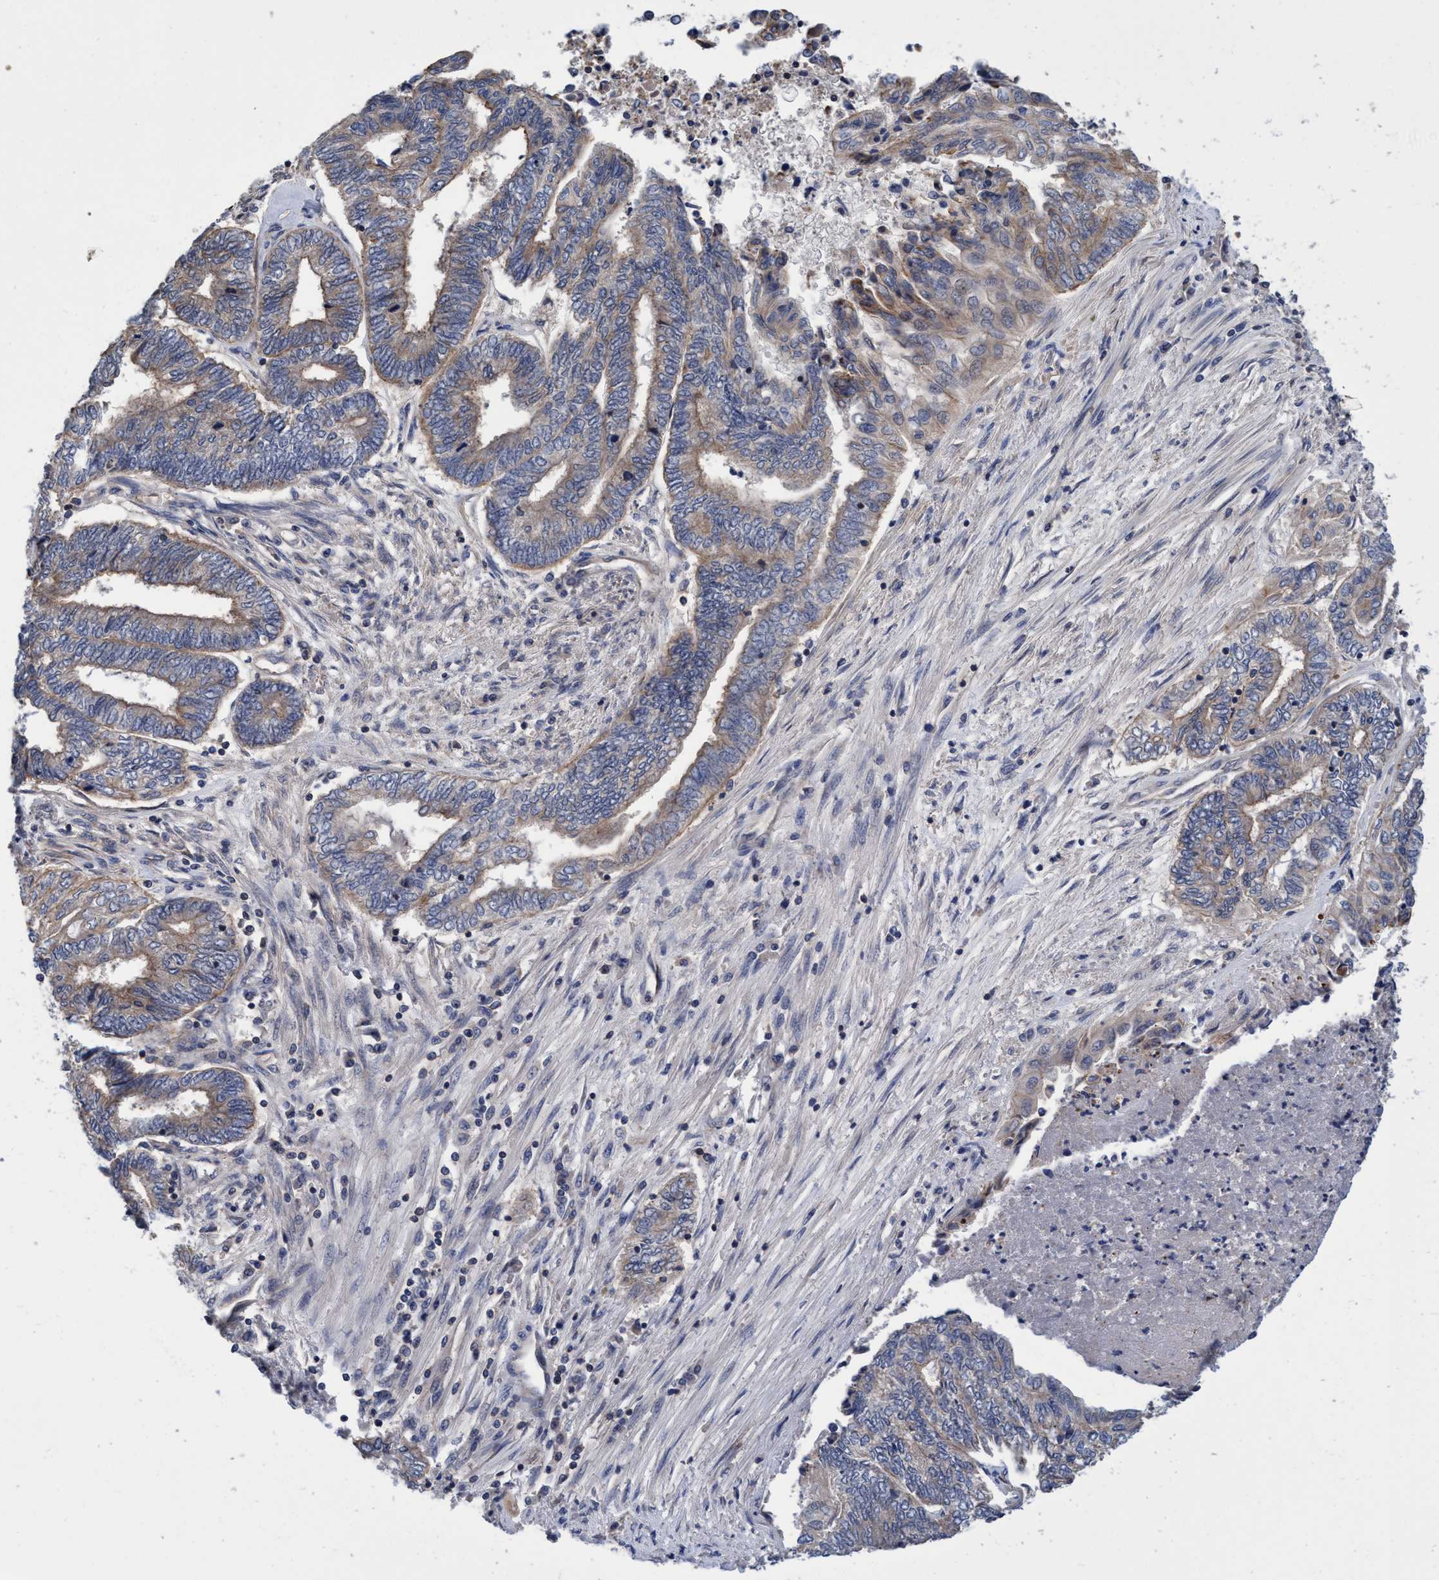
{"staining": {"intensity": "weak", "quantity": ">75%", "location": "cytoplasmic/membranous"}, "tissue": "endometrial cancer", "cell_type": "Tumor cells", "image_type": "cancer", "snomed": [{"axis": "morphology", "description": "Adenocarcinoma, NOS"}, {"axis": "topography", "description": "Uterus"}, {"axis": "topography", "description": "Endometrium"}], "caption": "Approximately >75% of tumor cells in endometrial cancer display weak cytoplasmic/membranous protein staining as visualized by brown immunohistochemical staining.", "gene": "CALCOCO2", "patient": {"sex": "female", "age": 70}}